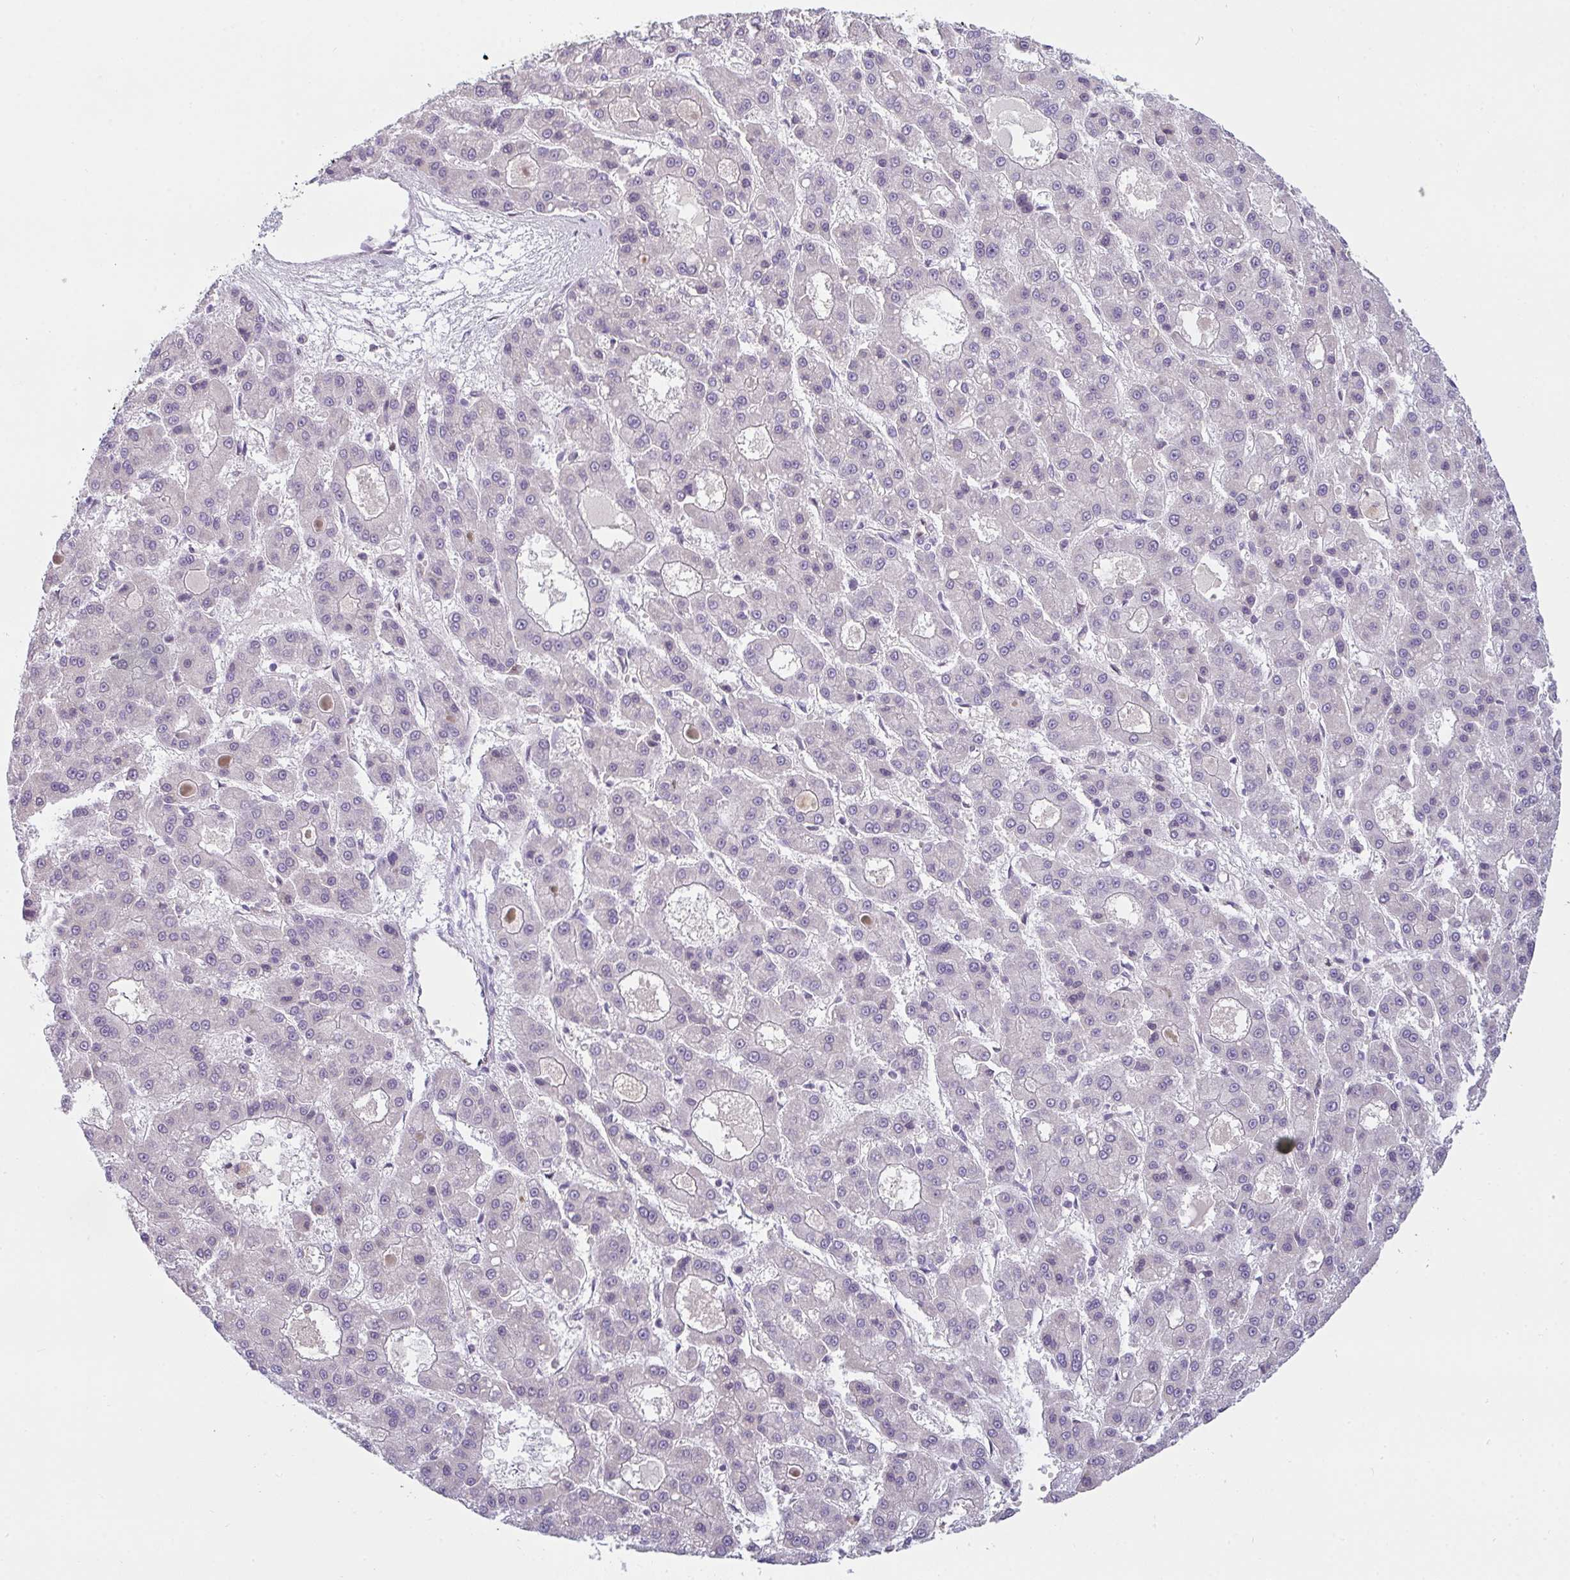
{"staining": {"intensity": "negative", "quantity": "none", "location": "none"}, "tissue": "liver cancer", "cell_type": "Tumor cells", "image_type": "cancer", "snomed": [{"axis": "morphology", "description": "Carcinoma, Hepatocellular, NOS"}, {"axis": "topography", "description": "Liver"}], "caption": "Liver cancer stained for a protein using IHC demonstrates no expression tumor cells.", "gene": "COX7B", "patient": {"sex": "male", "age": 70}}